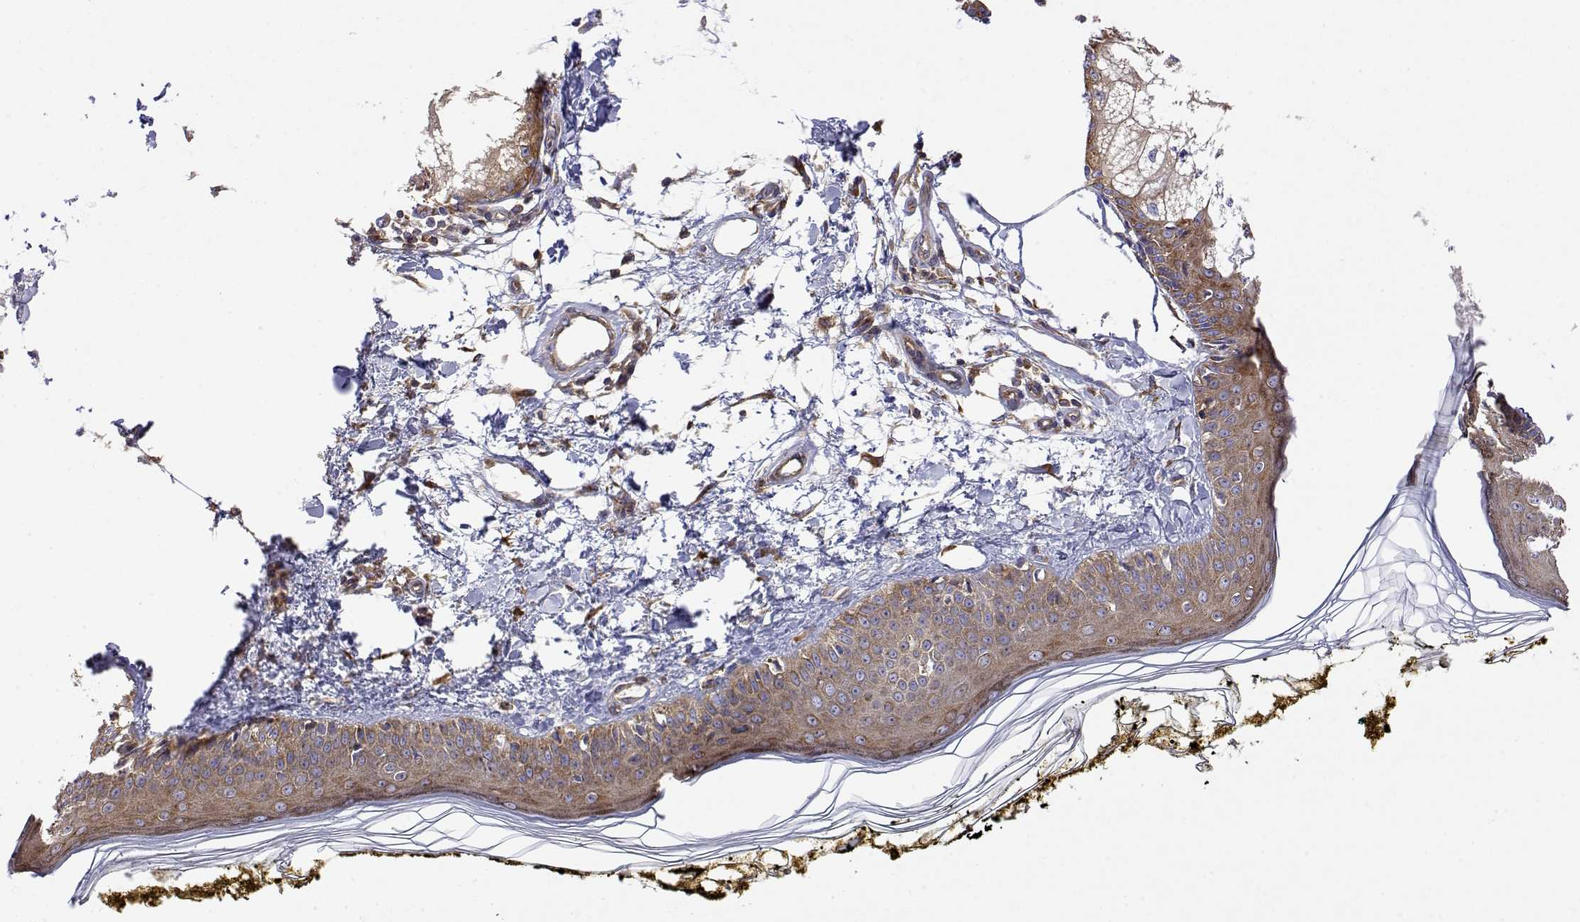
{"staining": {"intensity": "moderate", "quantity": "25%-75%", "location": "cytoplasmic/membranous"}, "tissue": "skin", "cell_type": "Fibroblasts", "image_type": "normal", "snomed": [{"axis": "morphology", "description": "Normal tissue, NOS"}, {"axis": "topography", "description": "Skin"}], "caption": "Human skin stained with a brown dye shows moderate cytoplasmic/membranous positive expression in approximately 25%-75% of fibroblasts.", "gene": "EEF1G", "patient": {"sex": "male", "age": 76}}